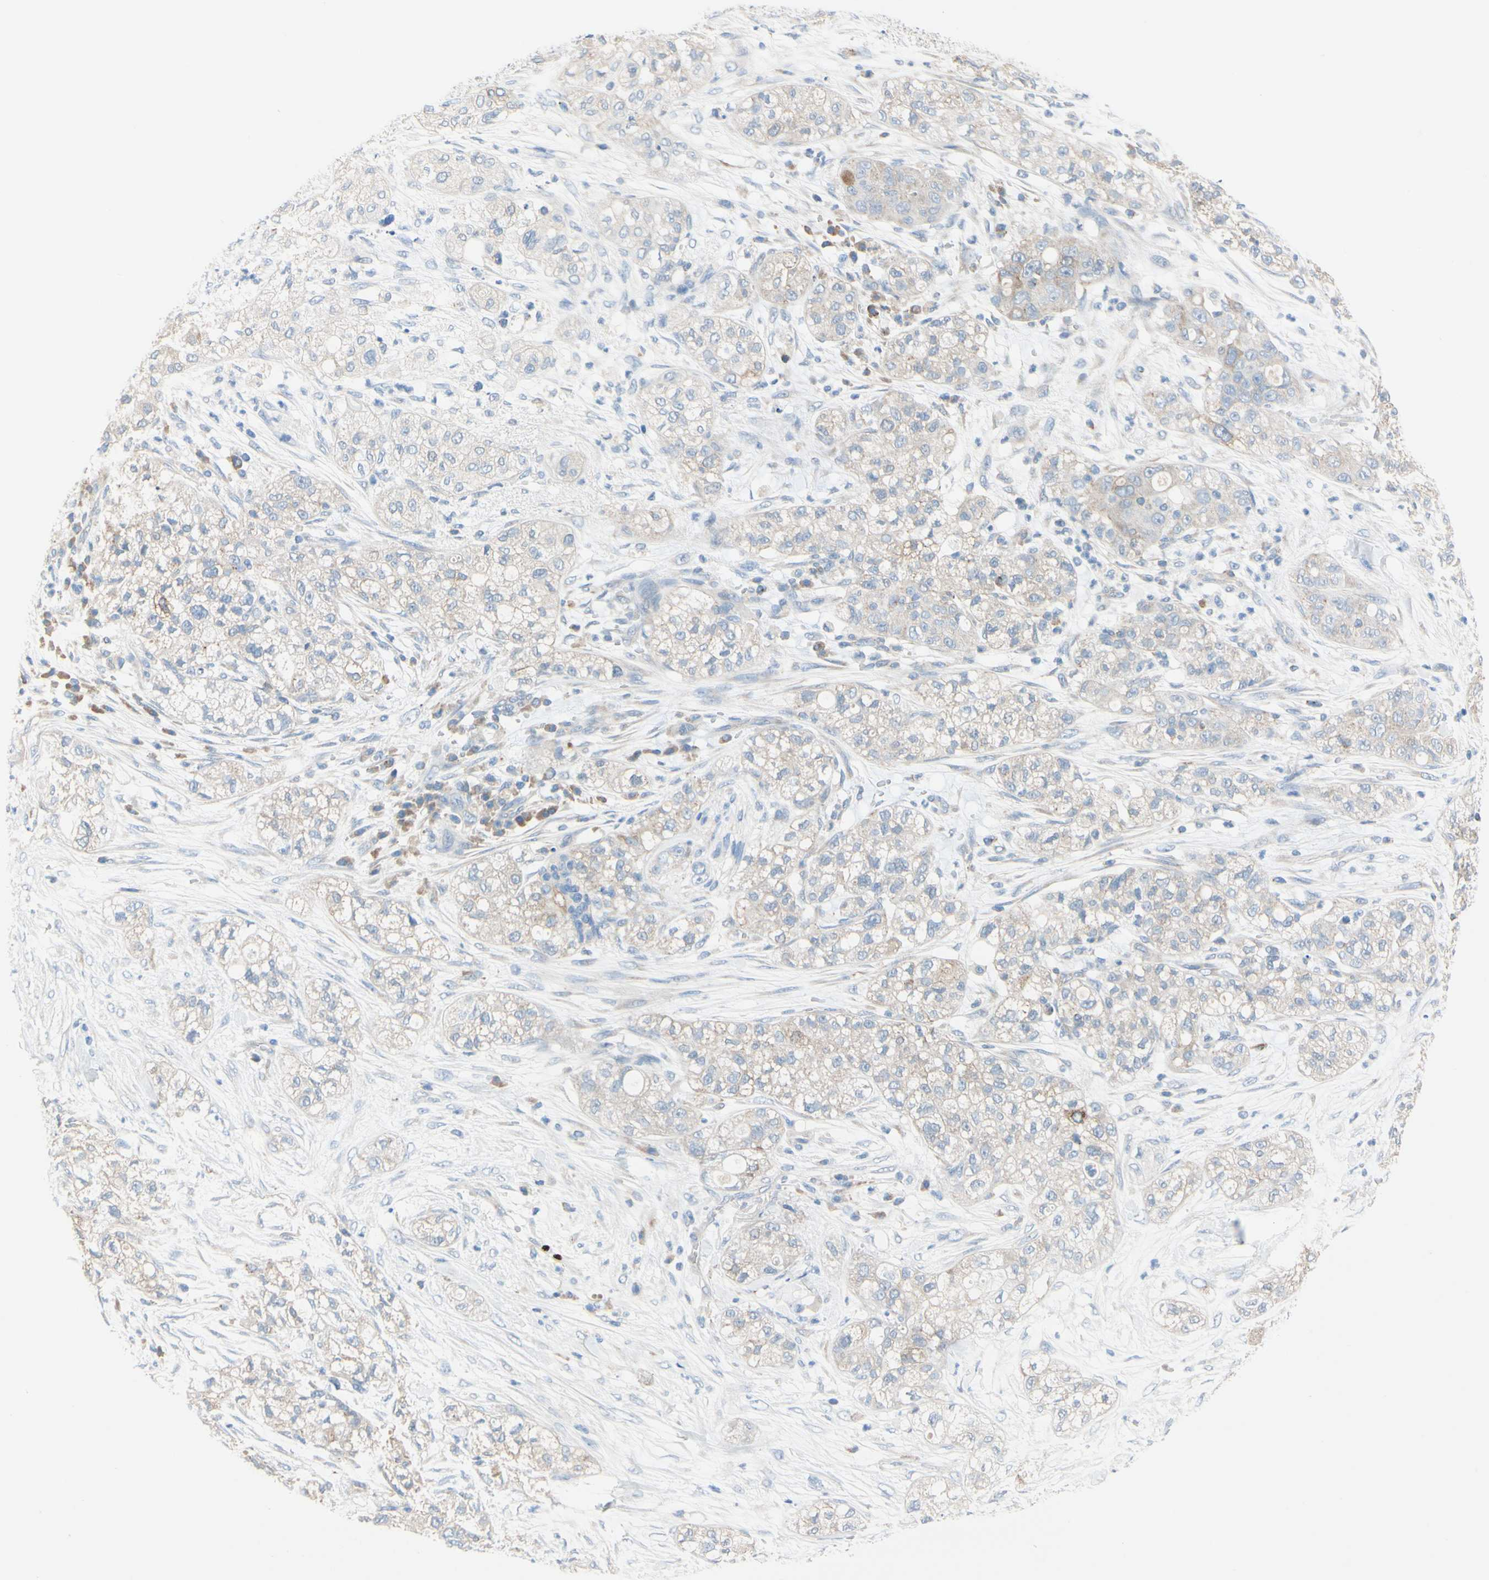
{"staining": {"intensity": "weak", "quantity": "25%-75%", "location": "cytoplasmic/membranous"}, "tissue": "pancreatic cancer", "cell_type": "Tumor cells", "image_type": "cancer", "snomed": [{"axis": "morphology", "description": "Adenocarcinoma, NOS"}, {"axis": "topography", "description": "Pancreas"}], "caption": "Protein expression analysis of pancreatic adenocarcinoma displays weak cytoplasmic/membranous staining in about 25%-75% of tumor cells.", "gene": "CKAP2", "patient": {"sex": "female", "age": 78}}